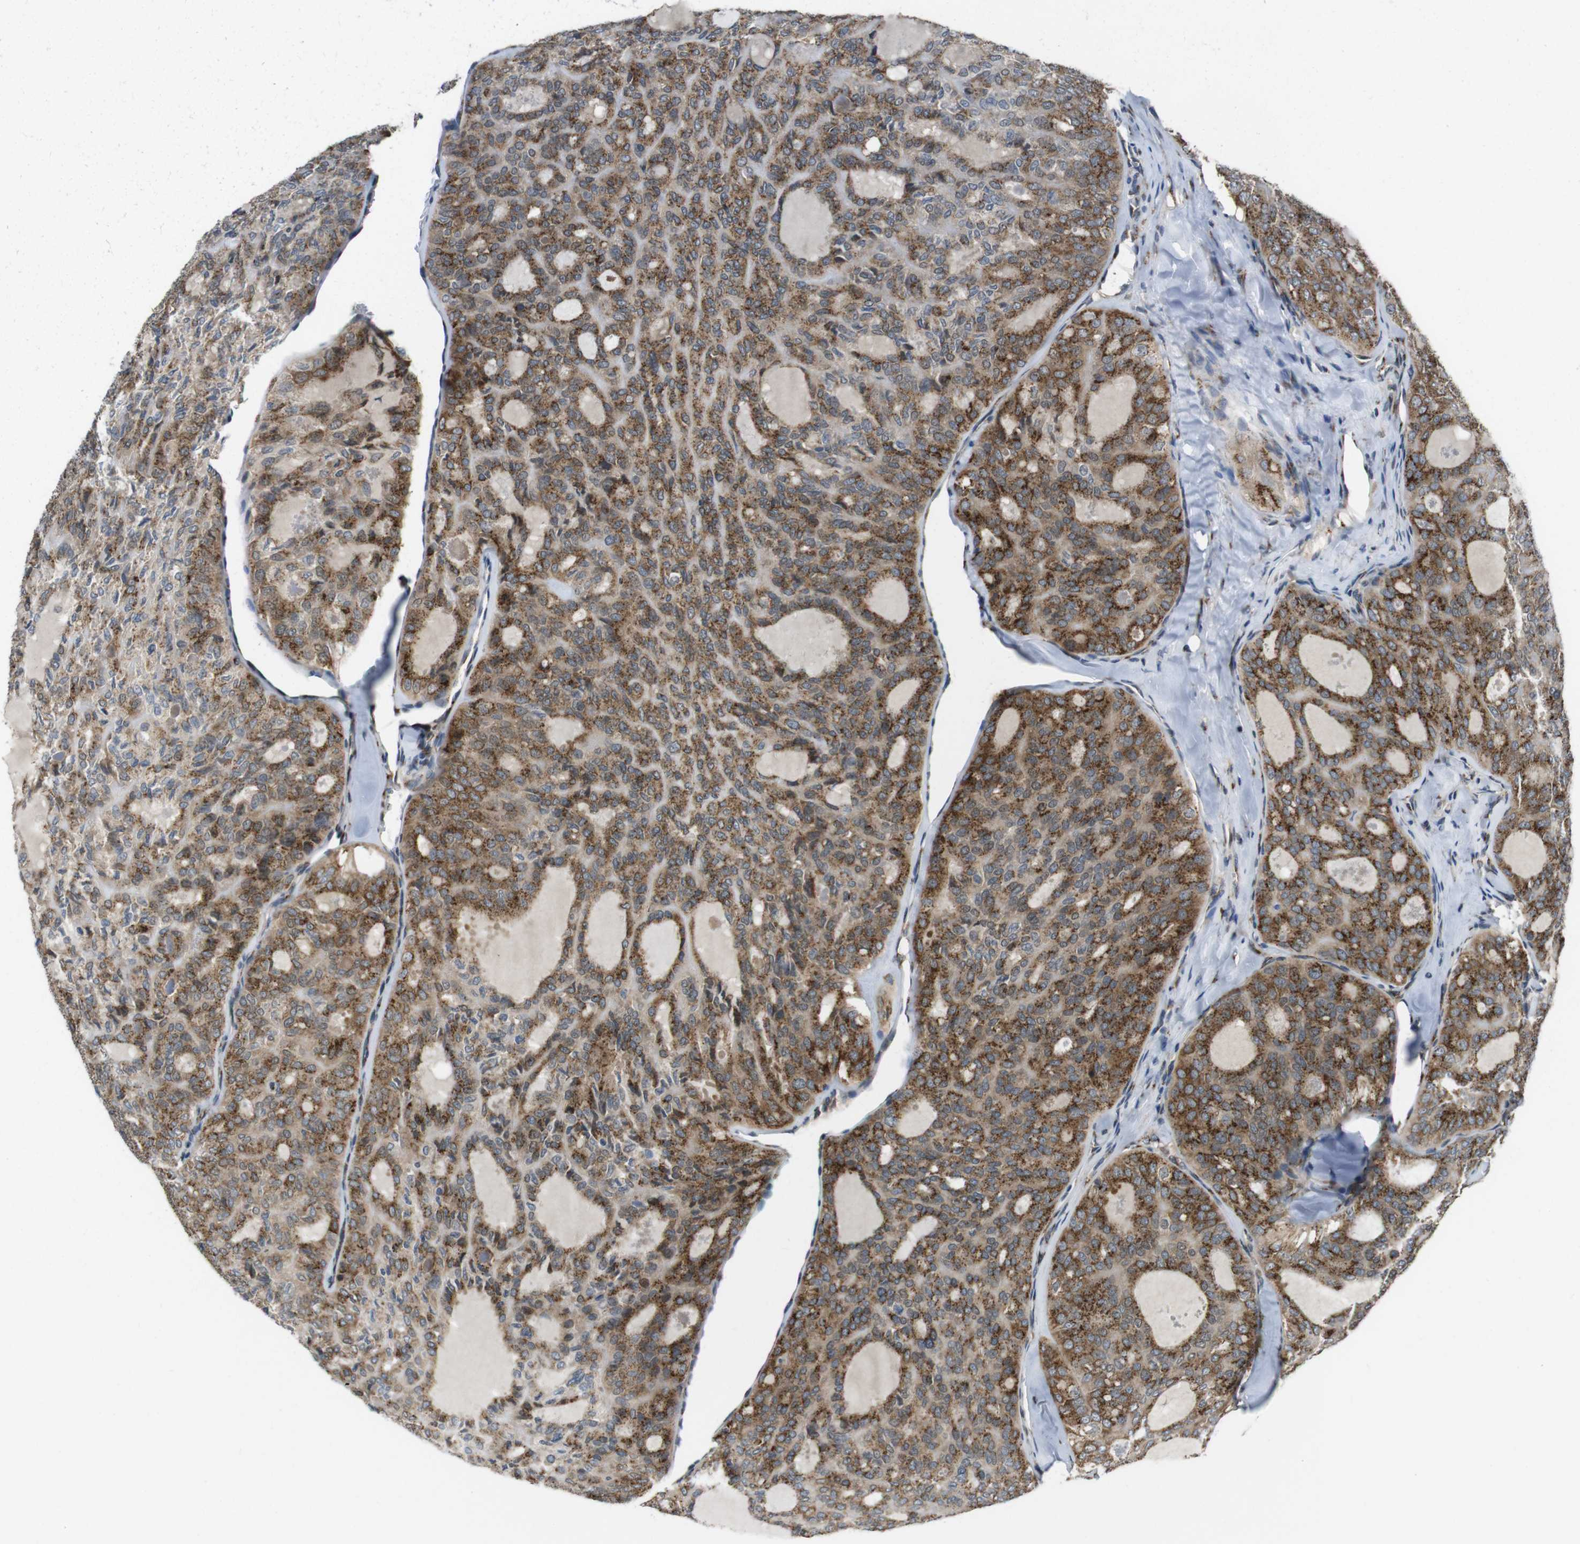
{"staining": {"intensity": "moderate", "quantity": ">75%", "location": "cytoplasmic/membranous"}, "tissue": "thyroid cancer", "cell_type": "Tumor cells", "image_type": "cancer", "snomed": [{"axis": "morphology", "description": "Follicular adenoma carcinoma, NOS"}, {"axis": "topography", "description": "Thyroid gland"}], "caption": "Thyroid cancer stained with immunohistochemistry shows moderate cytoplasmic/membranous positivity in about >75% of tumor cells.", "gene": "ZFPL1", "patient": {"sex": "male", "age": 75}}